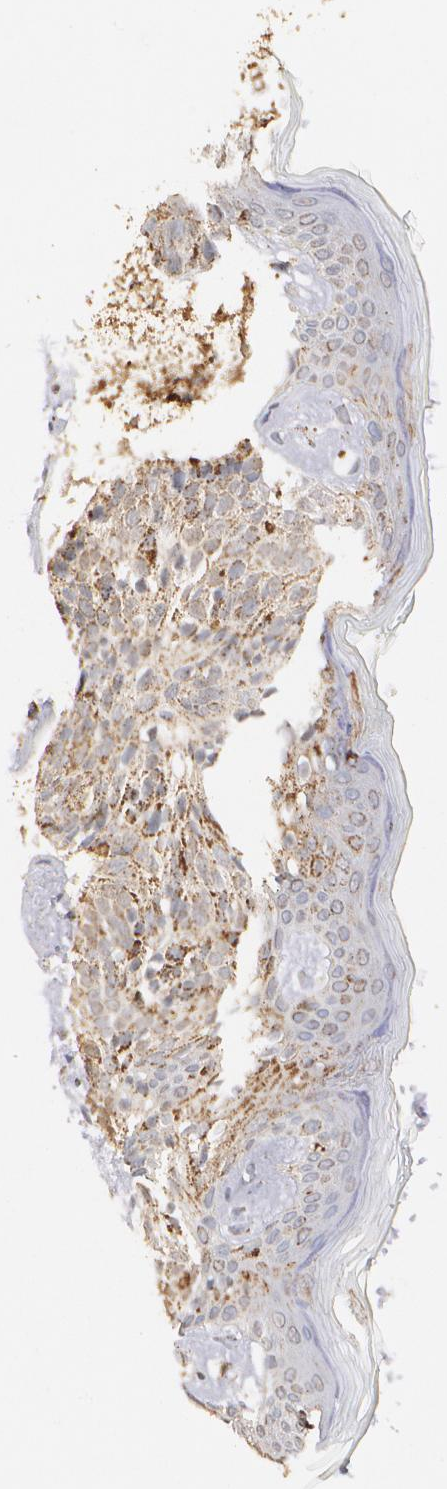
{"staining": {"intensity": "weak", "quantity": "<25%", "location": "cytoplasmic/membranous"}, "tissue": "skin cancer", "cell_type": "Tumor cells", "image_type": "cancer", "snomed": [{"axis": "morphology", "description": "Basal cell carcinoma"}, {"axis": "topography", "description": "Skin"}], "caption": "Immunohistochemistry of human skin cancer (basal cell carcinoma) demonstrates no positivity in tumor cells. (Brightfield microscopy of DAB (3,3'-diaminobenzidine) IHC at high magnification).", "gene": "HSPD1", "patient": {"sex": "female", "age": 78}}